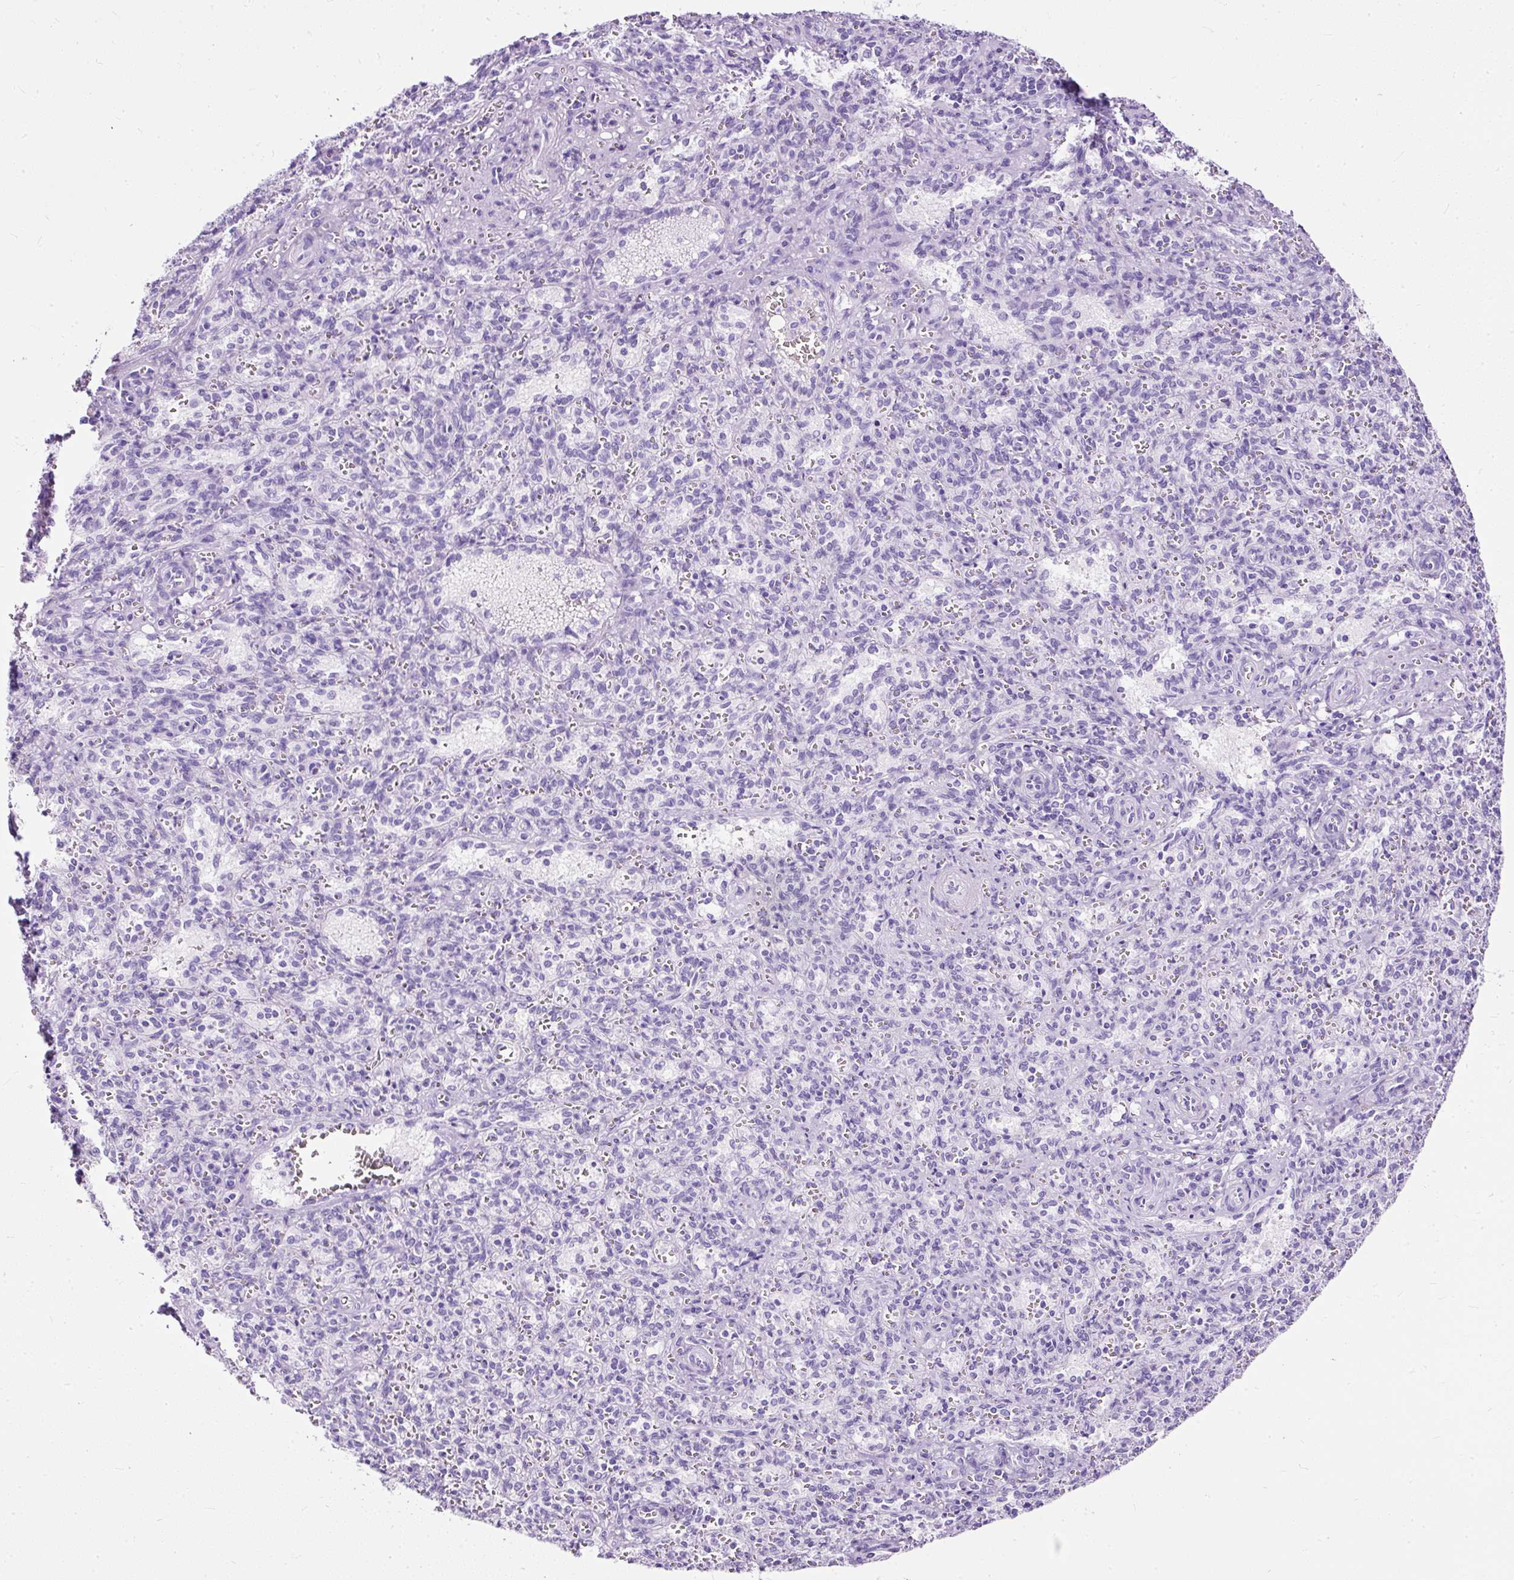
{"staining": {"intensity": "negative", "quantity": "none", "location": "none"}, "tissue": "spleen", "cell_type": "Cells in red pulp", "image_type": "normal", "snomed": [{"axis": "morphology", "description": "Normal tissue, NOS"}, {"axis": "topography", "description": "Spleen"}], "caption": "DAB immunohistochemical staining of benign human spleen shows no significant expression in cells in red pulp.", "gene": "NTS", "patient": {"sex": "female", "age": 26}}